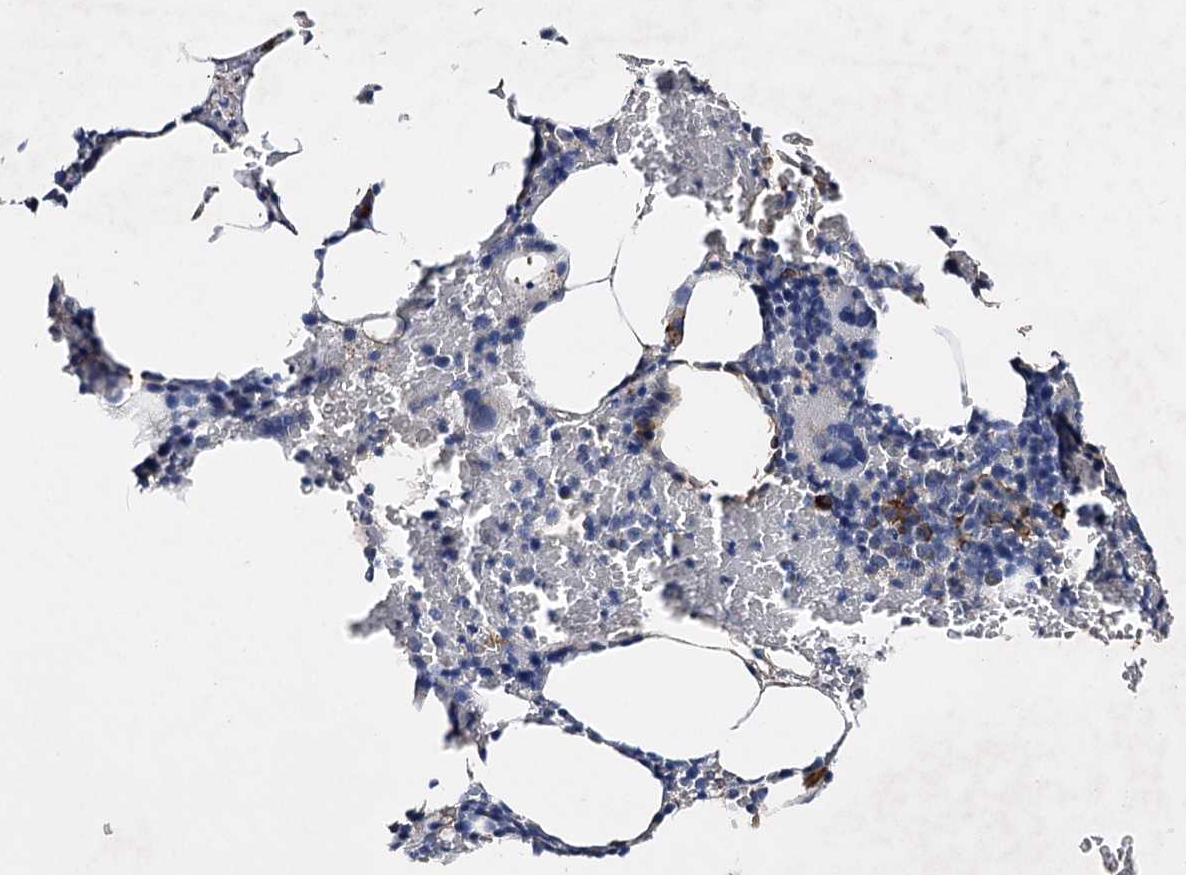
{"staining": {"intensity": "strong", "quantity": "<25%", "location": "cytoplasmic/membranous"}, "tissue": "bone marrow", "cell_type": "Hematopoietic cells", "image_type": "normal", "snomed": [{"axis": "morphology", "description": "Normal tissue, NOS"}, {"axis": "topography", "description": "Bone marrow"}], "caption": "Immunohistochemistry image of normal bone marrow: human bone marrow stained using immunohistochemistry reveals medium levels of strong protein expression localized specifically in the cytoplasmic/membranous of hematopoietic cells, appearing as a cytoplasmic/membranous brown color.", "gene": "IL1RAP", "patient": {"sex": "male", "age": 62}}